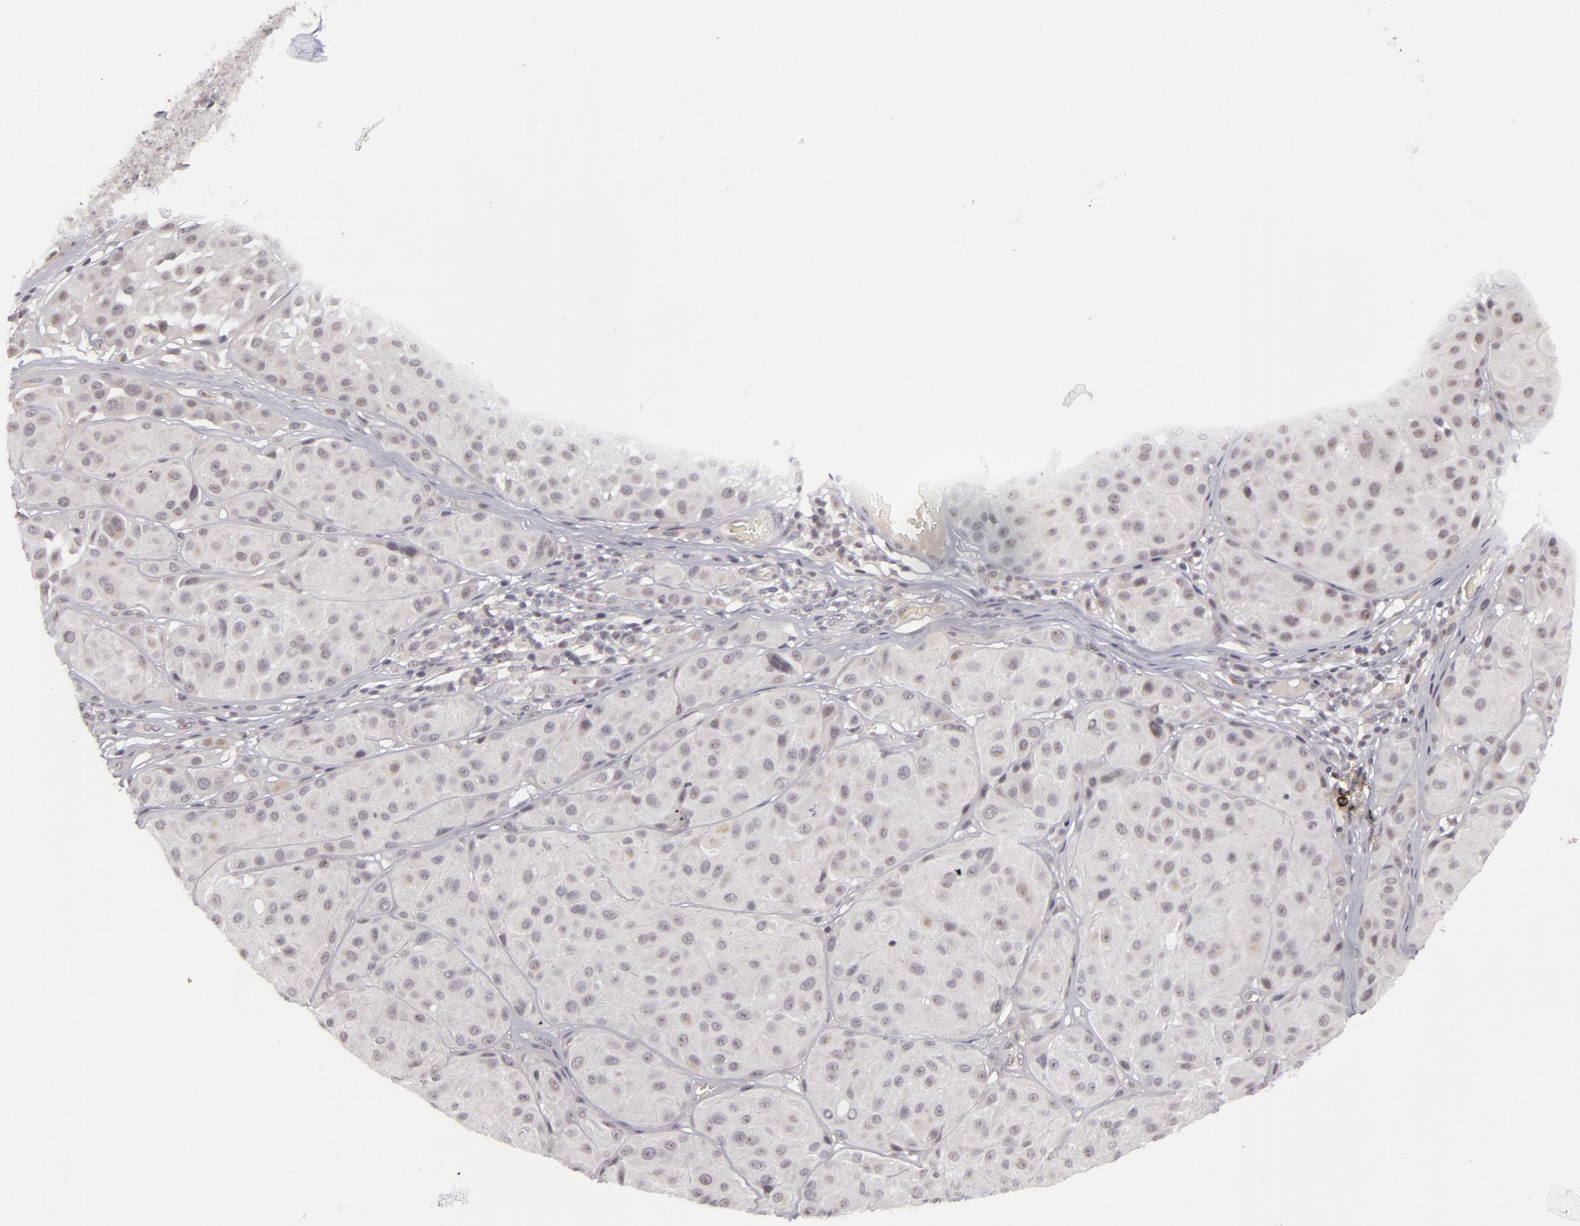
{"staining": {"intensity": "negative", "quantity": "none", "location": "none"}, "tissue": "melanoma", "cell_type": "Tumor cells", "image_type": "cancer", "snomed": [{"axis": "morphology", "description": "Malignant melanoma, NOS"}, {"axis": "topography", "description": "Skin"}], "caption": "This is an IHC histopathology image of malignant melanoma. There is no positivity in tumor cells.", "gene": "RRP7A", "patient": {"sex": "male", "age": 36}}